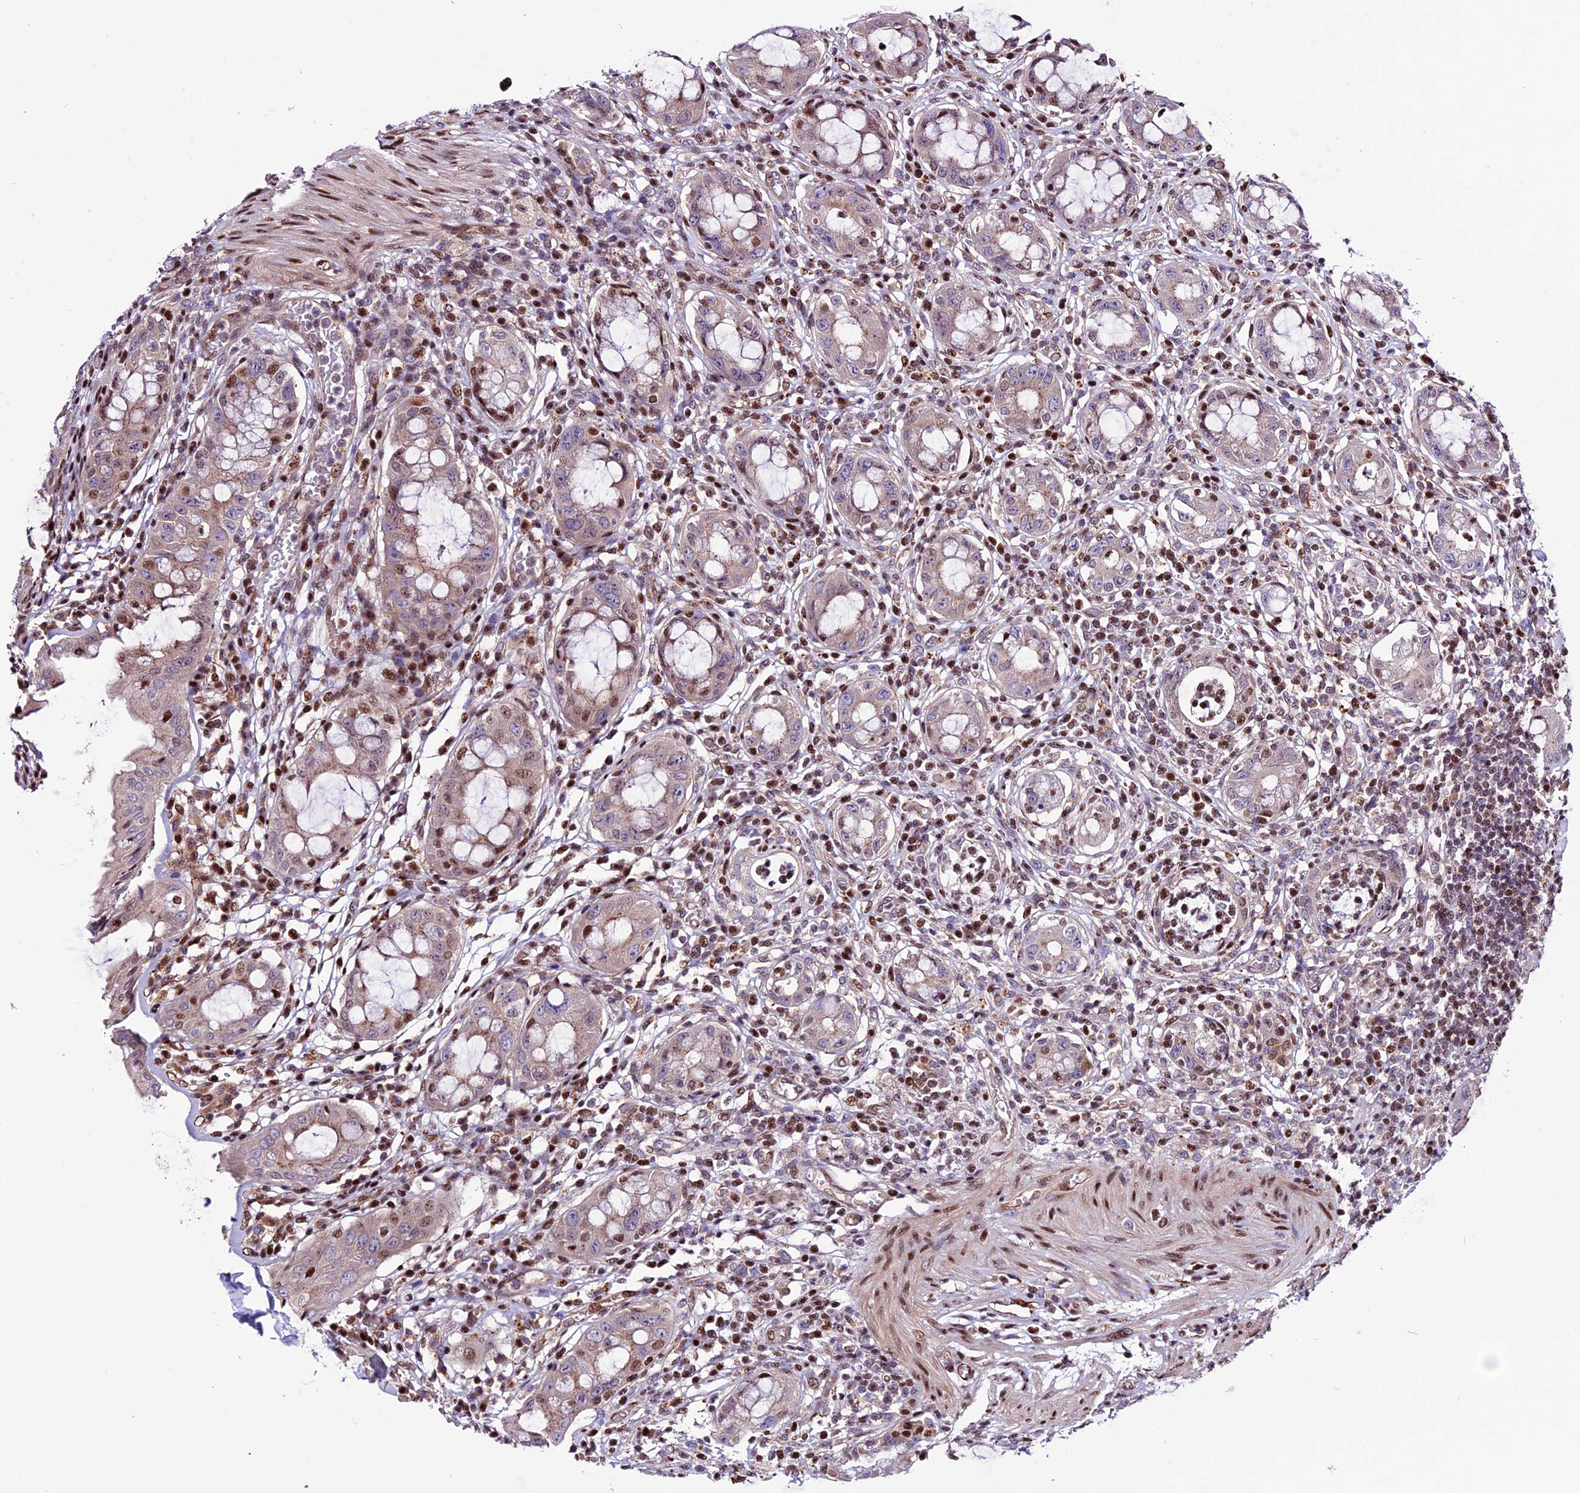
{"staining": {"intensity": "moderate", "quantity": ">75%", "location": "nuclear"}, "tissue": "rectum", "cell_type": "Glandular cells", "image_type": "normal", "snomed": [{"axis": "morphology", "description": "Normal tissue, NOS"}, {"axis": "topography", "description": "Rectum"}], "caption": "Protein positivity by IHC exhibits moderate nuclear staining in about >75% of glandular cells in normal rectum.", "gene": "RINL", "patient": {"sex": "female", "age": 57}}